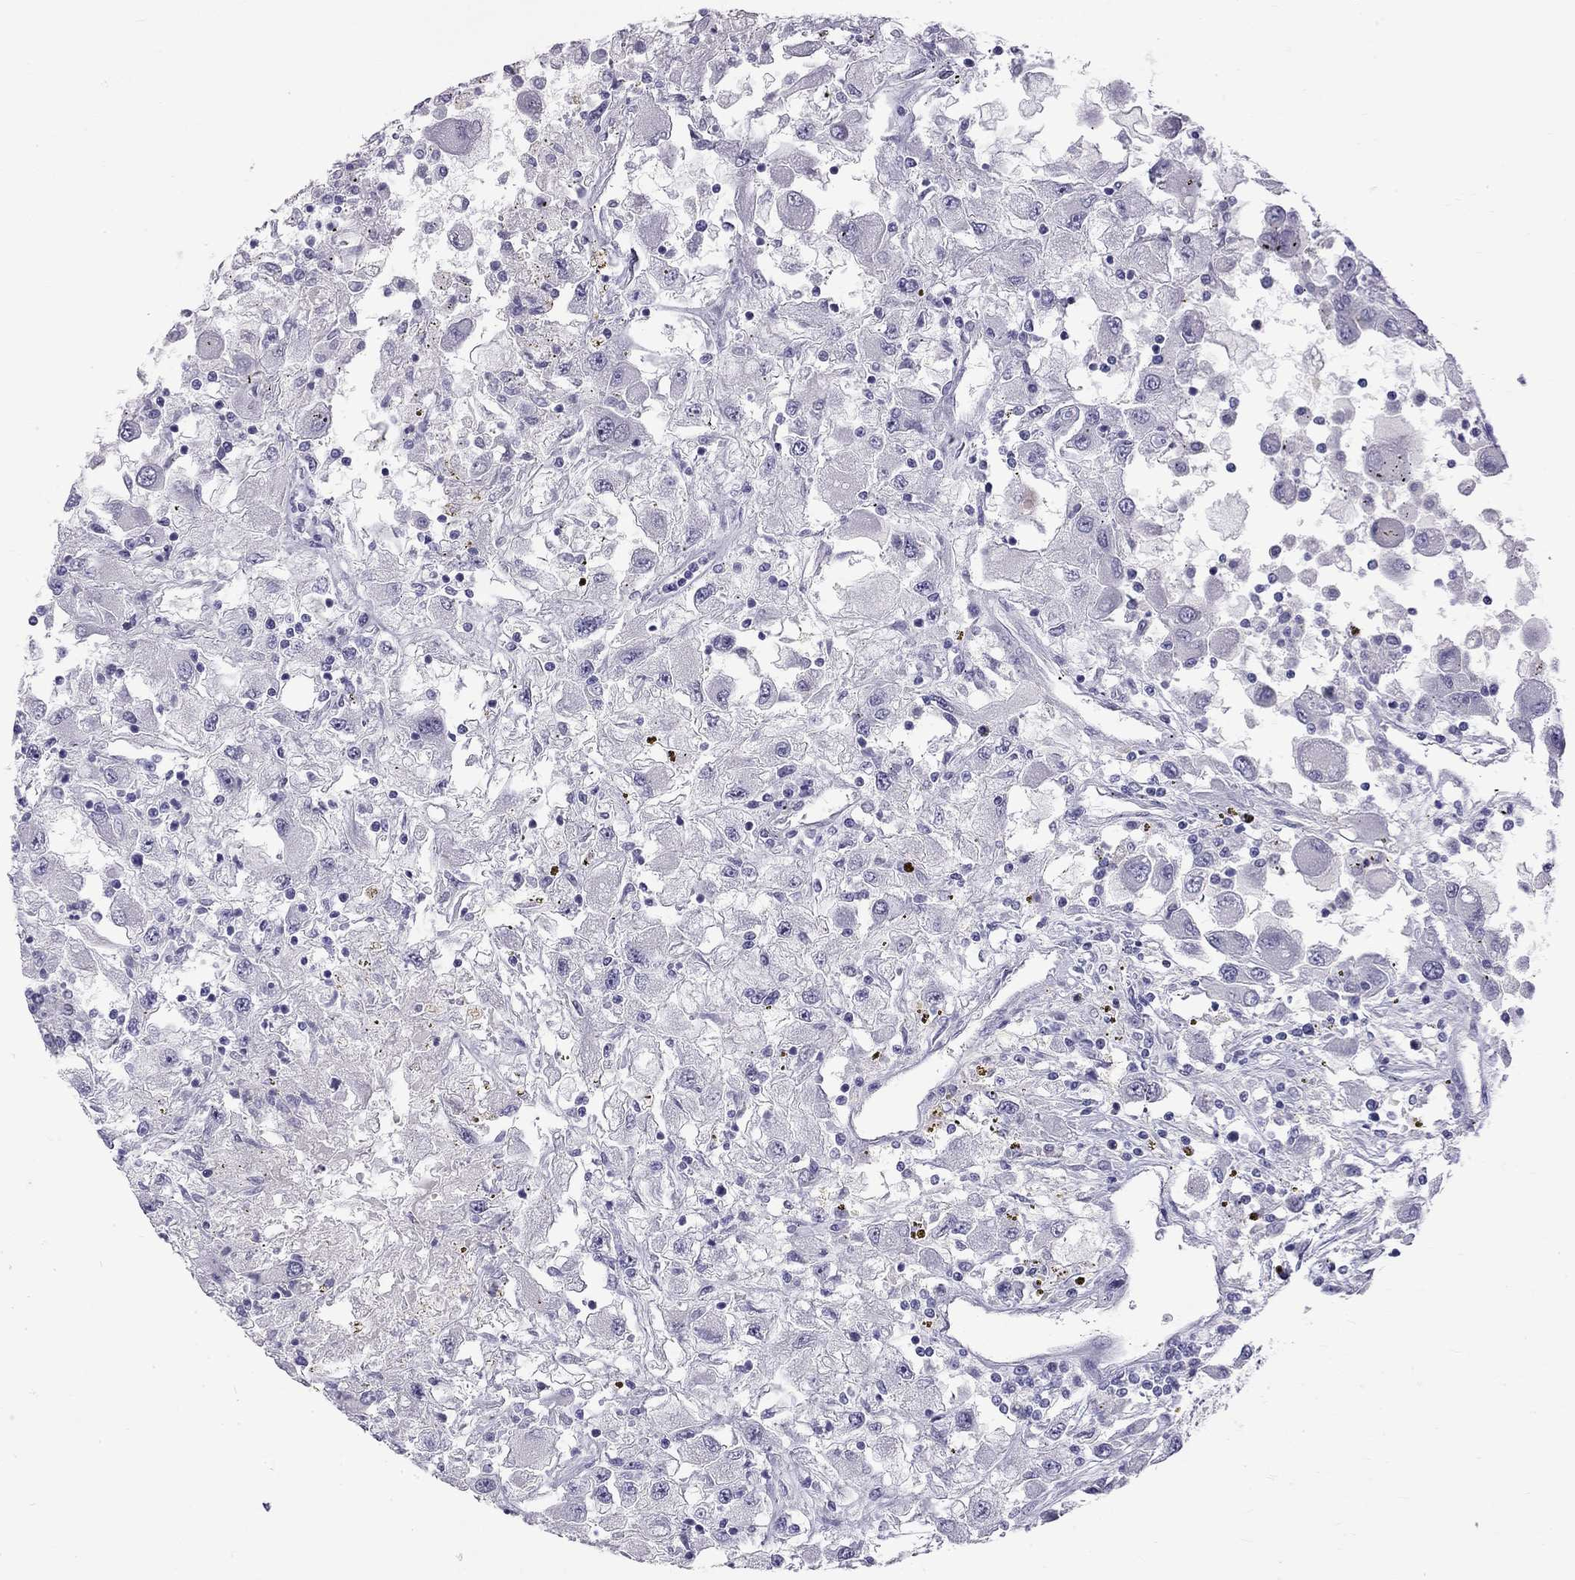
{"staining": {"intensity": "negative", "quantity": "none", "location": "none"}, "tissue": "renal cancer", "cell_type": "Tumor cells", "image_type": "cancer", "snomed": [{"axis": "morphology", "description": "Adenocarcinoma, NOS"}, {"axis": "topography", "description": "Kidney"}], "caption": "Human renal adenocarcinoma stained for a protein using immunohistochemistry (IHC) reveals no positivity in tumor cells.", "gene": "RTL9", "patient": {"sex": "female", "age": 67}}